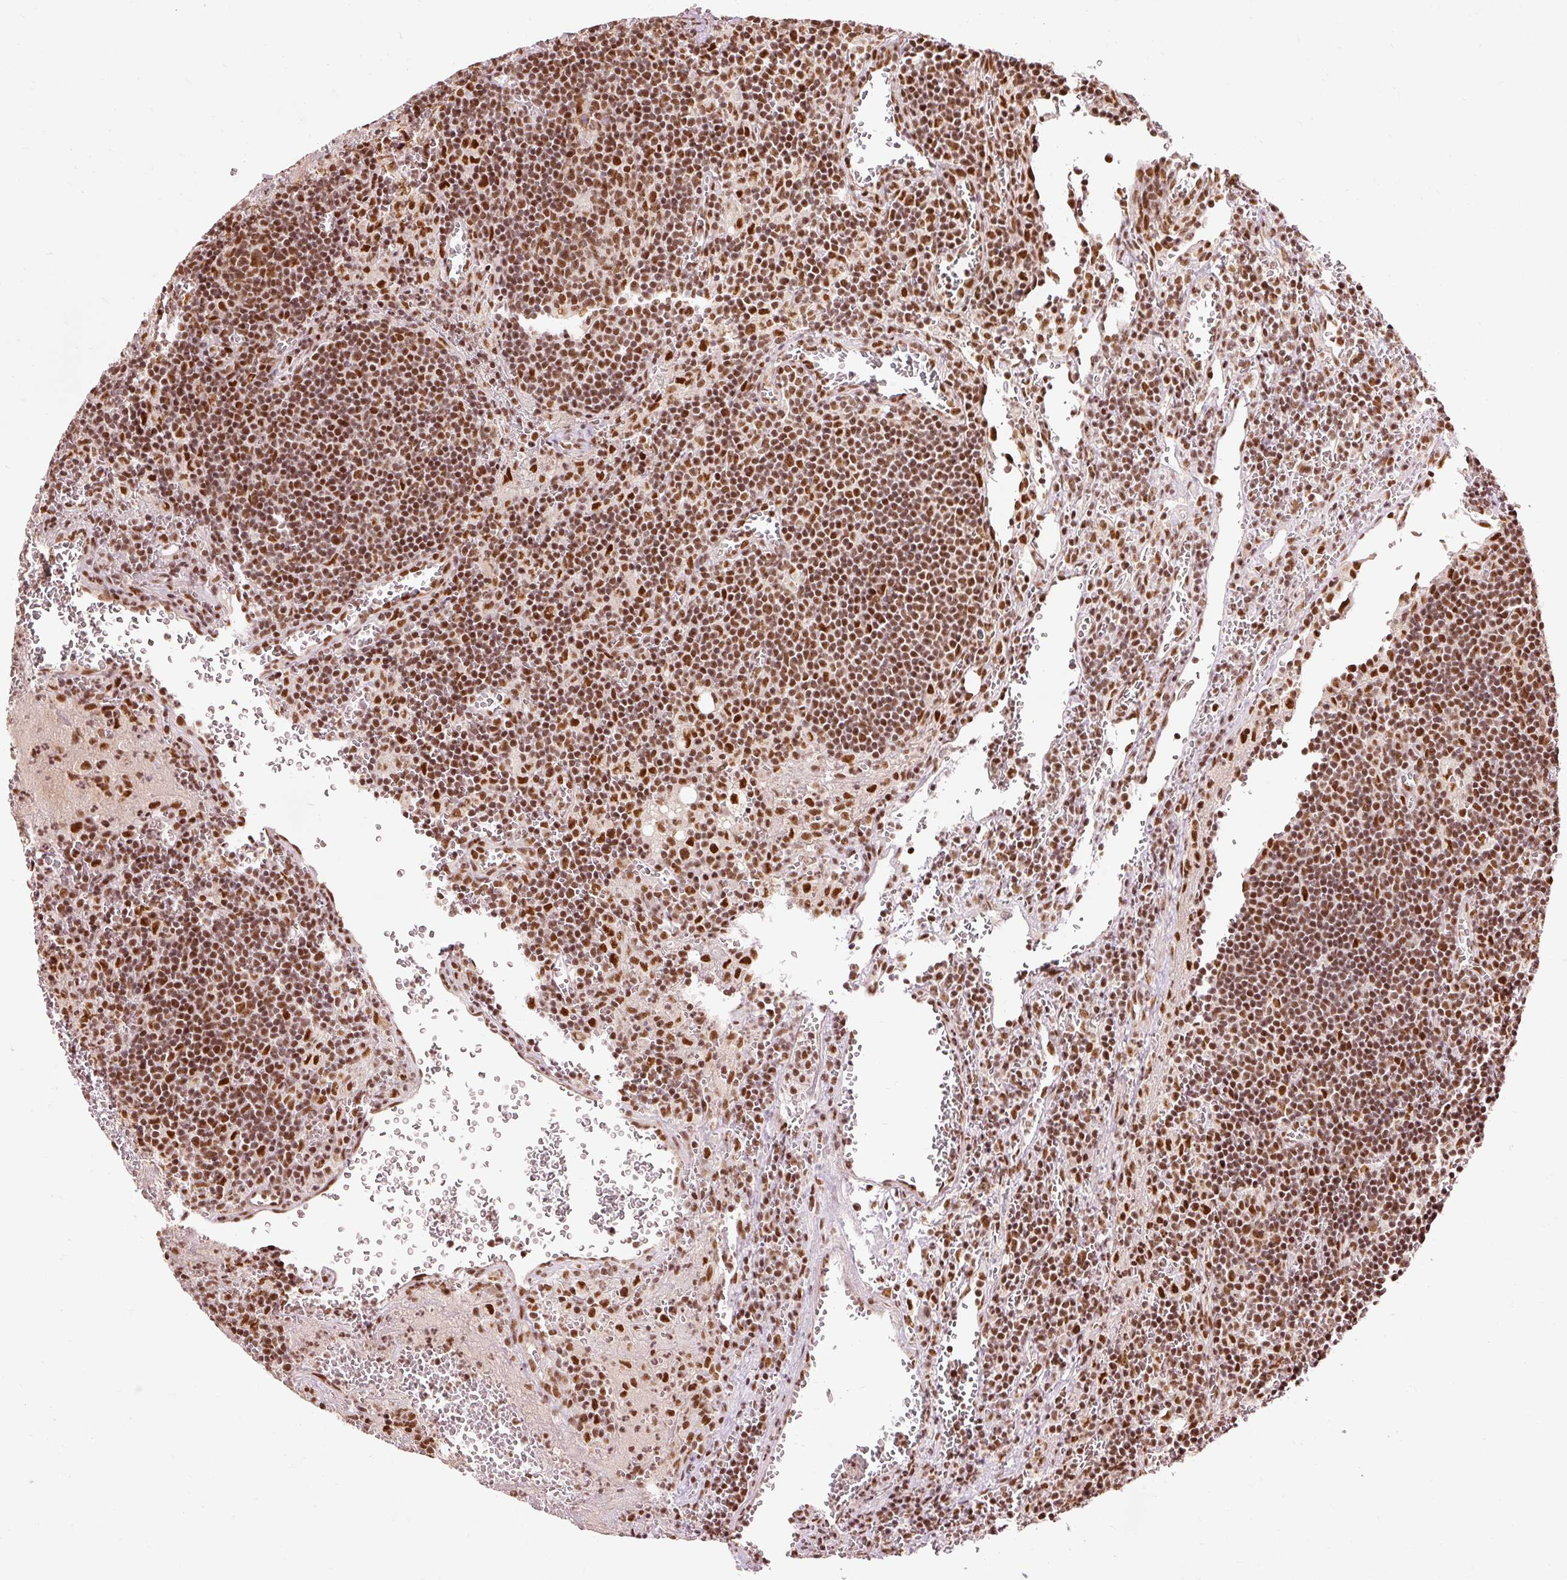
{"staining": {"intensity": "strong", "quantity": ">75%", "location": "nuclear"}, "tissue": "lymph node", "cell_type": "Non-germinal center cells", "image_type": "normal", "snomed": [{"axis": "morphology", "description": "Normal tissue, NOS"}, {"axis": "topography", "description": "Lymph node"}], "caption": "Strong nuclear expression for a protein is seen in approximately >75% of non-germinal center cells of unremarkable lymph node using IHC.", "gene": "ZBTB44", "patient": {"sex": "male", "age": 50}}